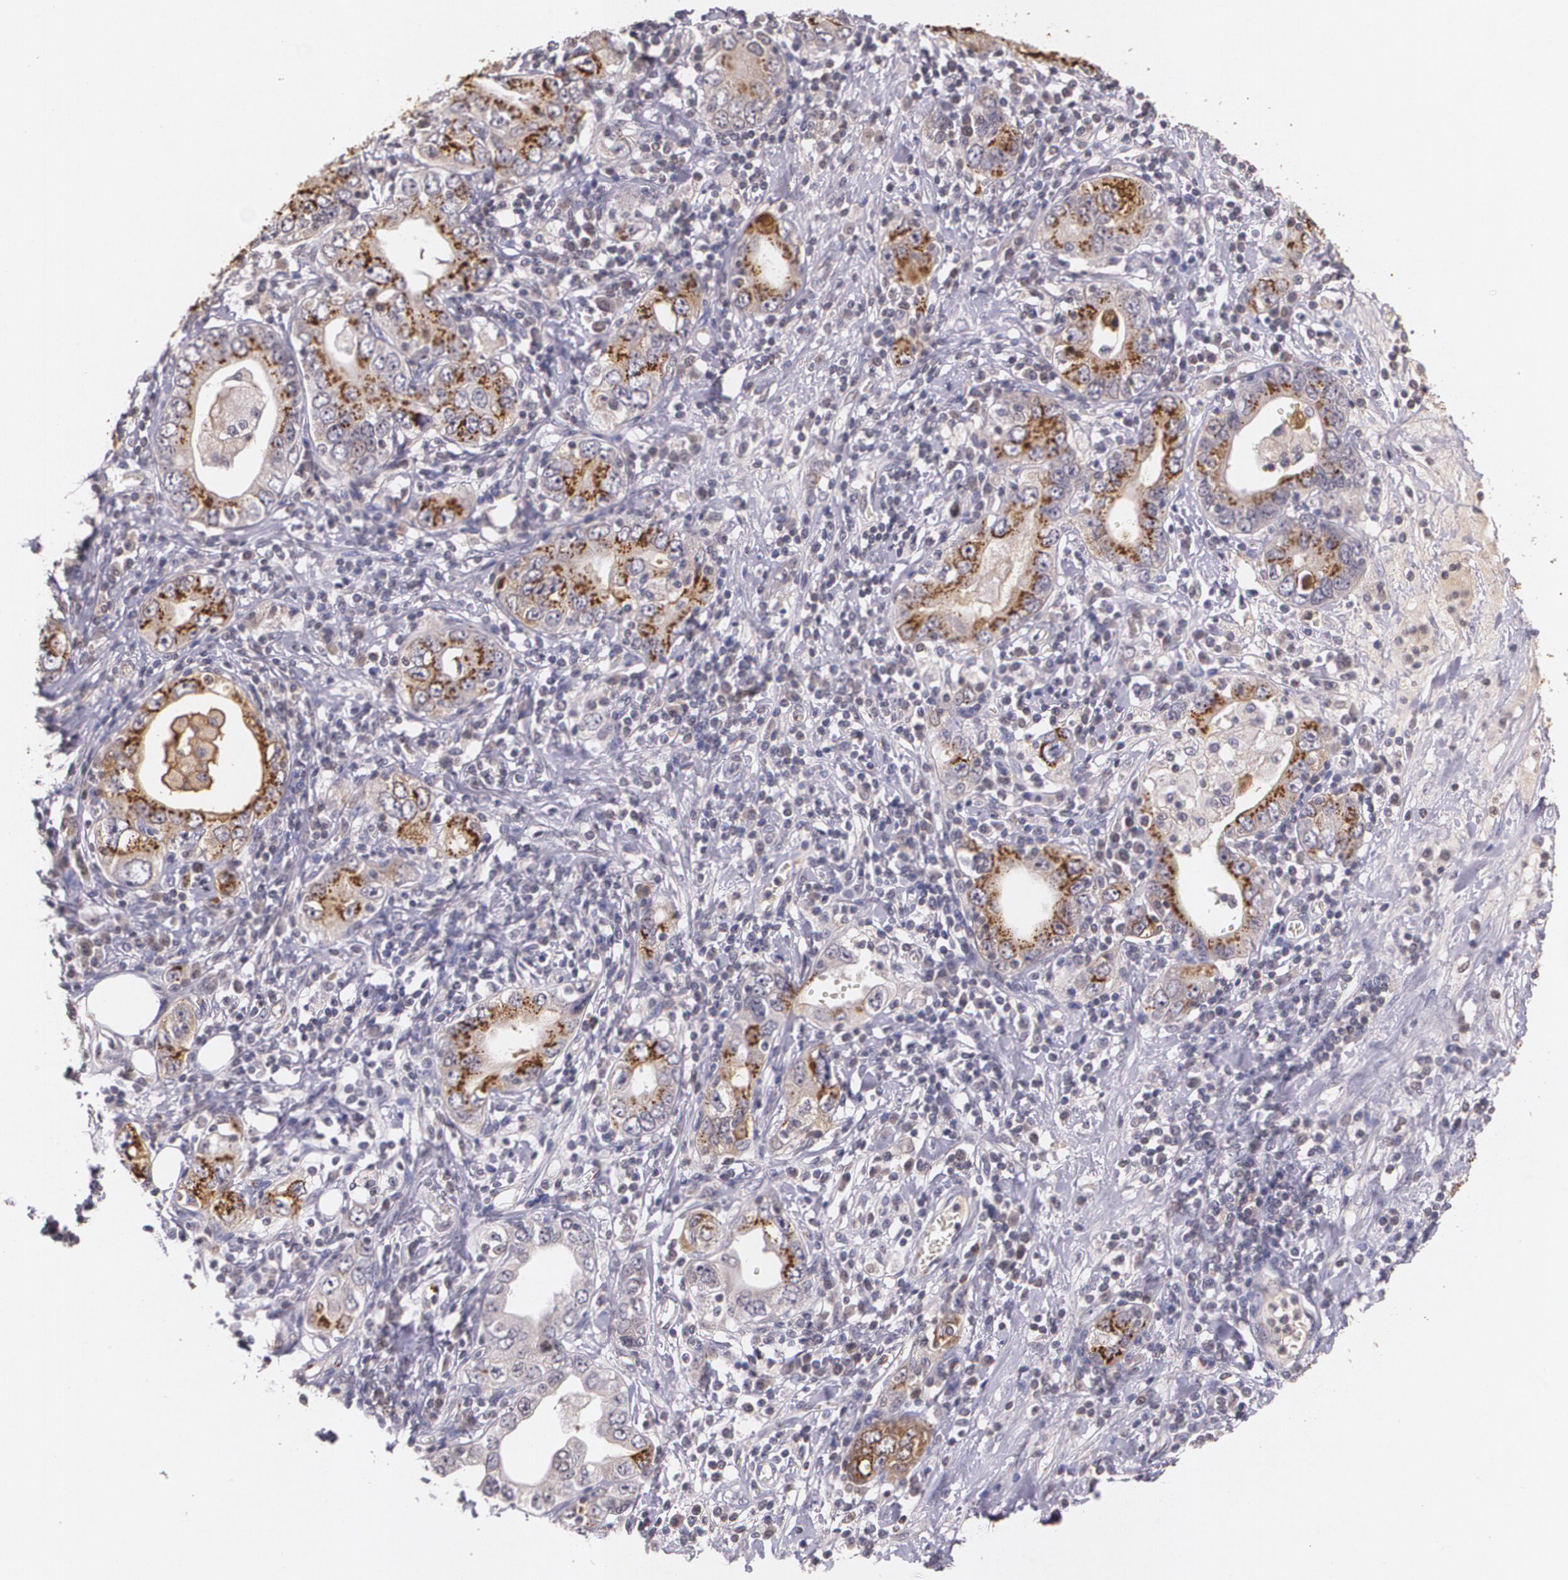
{"staining": {"intensity": "strong", "quantity": ">75%", "location": "cytoplasmic/membranous"}, "tissue": "stomach cancer", "cell_type": "Tumor cells", "image_type": "cancer", "snomed": [{"axis": "morphology", "description": "Adenocarcinoma, NOS"}, {"axis": "topography", "description": "Stomach, lower"}], "caption": "This is a photomicrograph of immunohistochemistry staining of stomach adenocarcinoma, which shows strong positivity in the cytoplasmic/membranous of tumor cells.", "gene": "TM4SF1", "patient": {"sex": "female", "age": 93}}